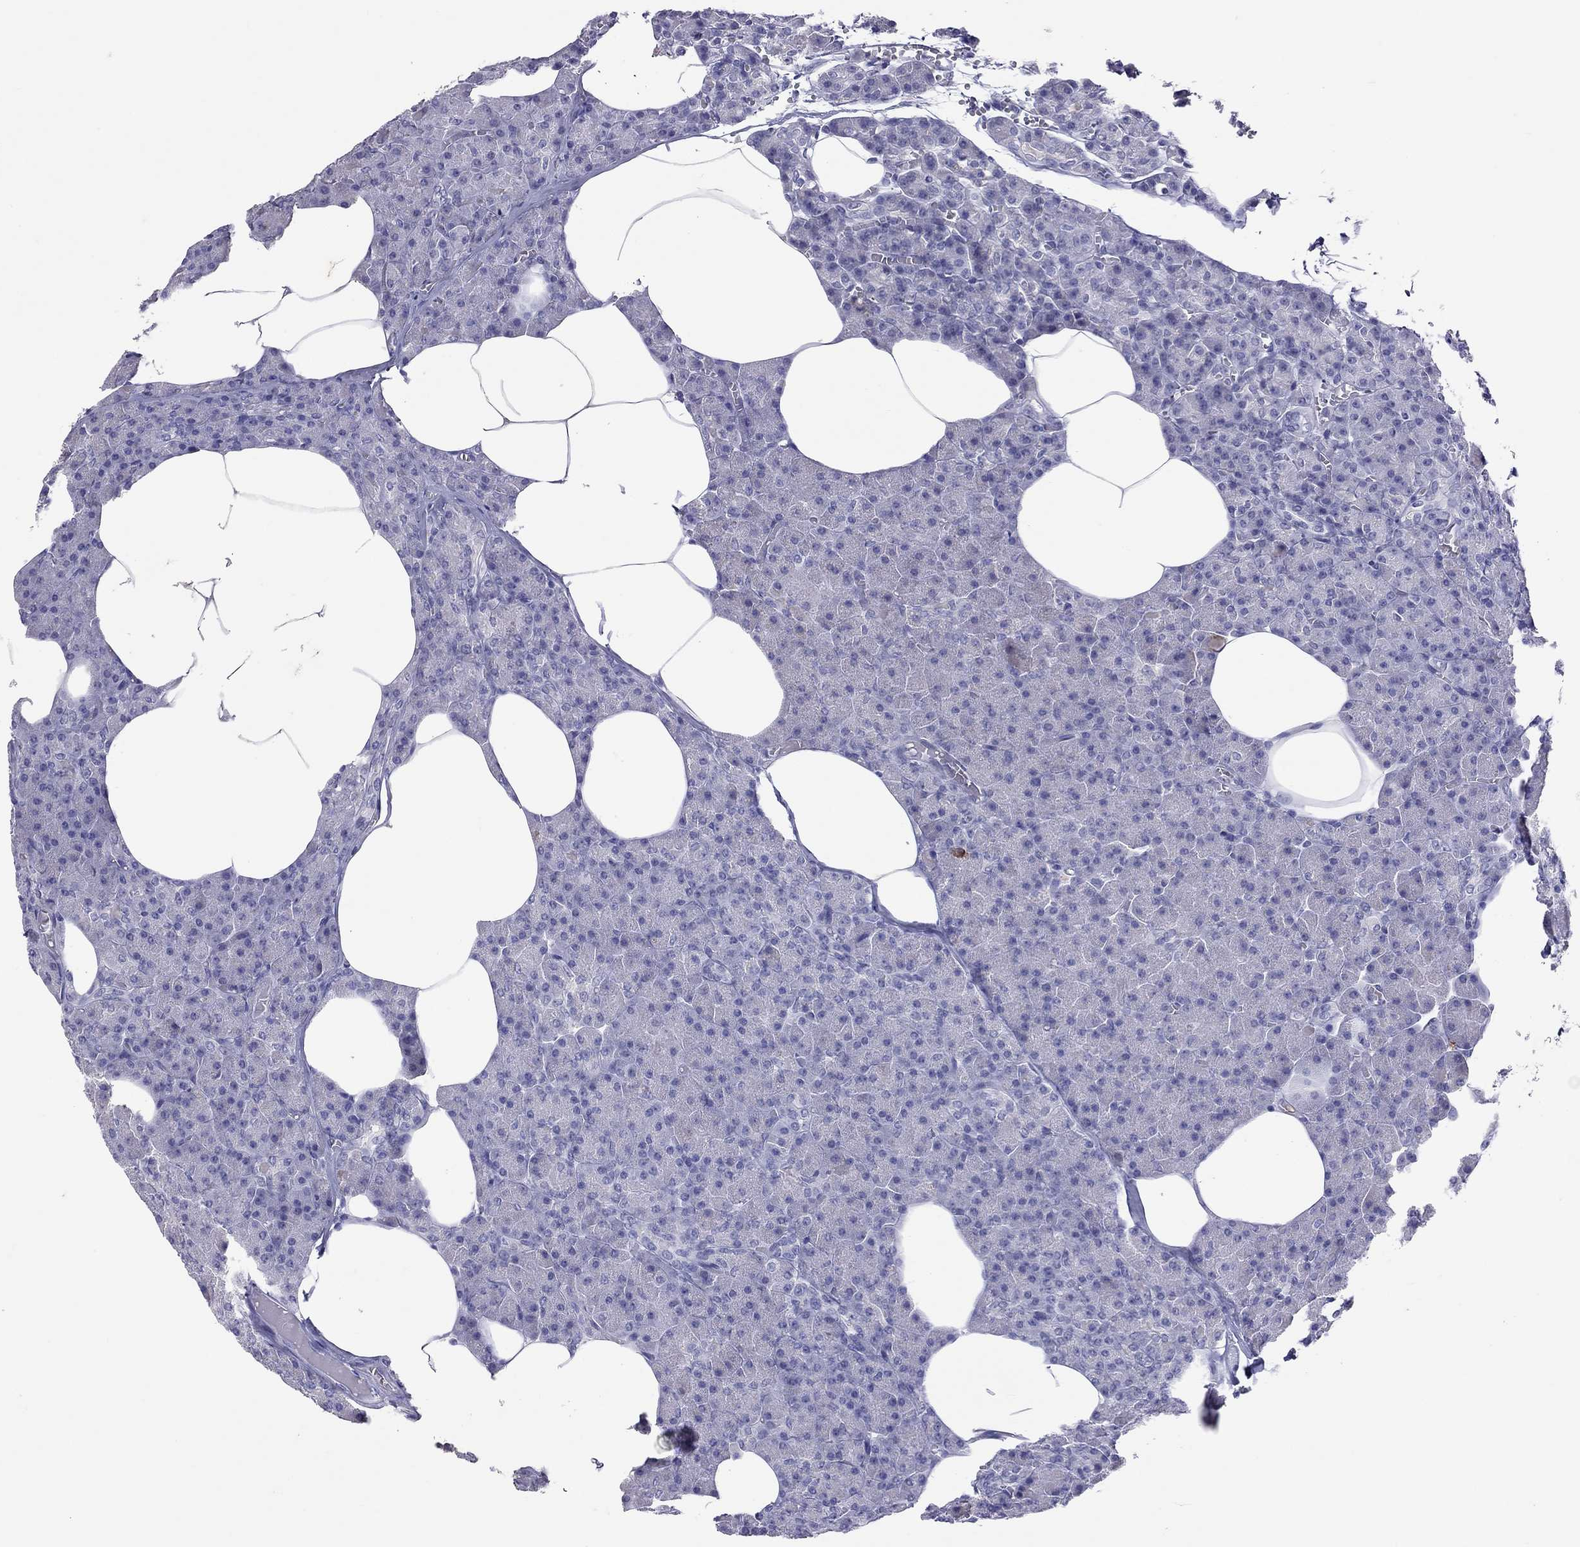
{"staining": {"intensity": "negative", "quantity": "none", "location": "none"}, "tissue": "pancreas", "cell_type": "Exocrine glandular cells", "image_type": "normal", "snomed": [{"axis": "morphology", "description": "Normal tissue, NOS"}, {"axis": "topography", "description": "Pancreas"}], "caption": "High magnification brightfield microscopy of benign pancreas stained with DAB (brown) and counterstained with hematoxylin (blue): exocrine glandular cells show no significant positivity. (Brightfield microscopy of DAB IHC at high magnification).", "gene": "SLAMF1", "patient": {"sex": "female", "age": 45}}